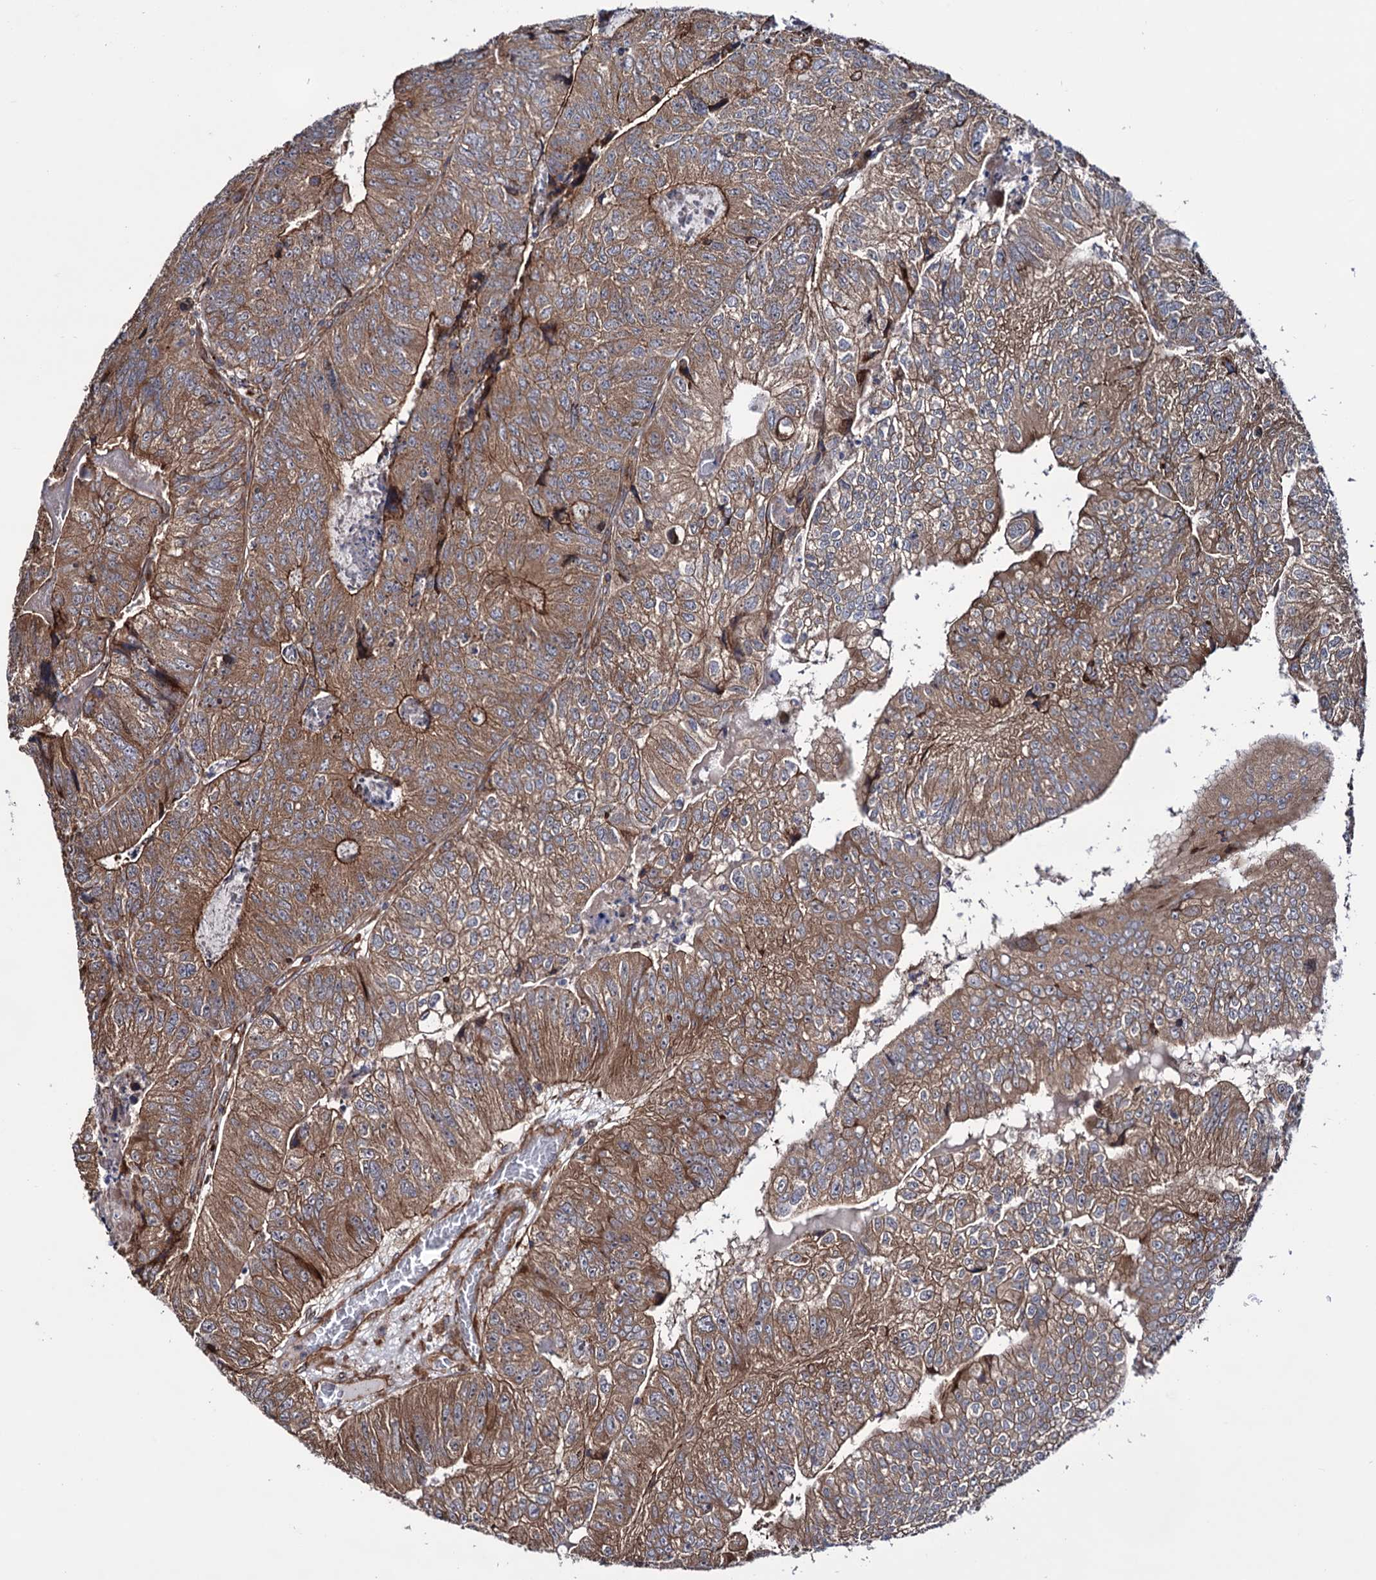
{"staining": {"intensity": "moderate", "quantity": ">75%", "location": "cytoplasmic/membranous"}, "tissue": "colorectal cancer", "cell_type": "Tumor cells", "image_type": "cancer", "snomed": [{"axis": "morphology", "description": "Adenocarcinoma, NOS"}, {"axis": "topography", "description": "Colon"}], "caption": "Protein staining reveals moderate cytoplasmic/membranous staining in approximately >75% of tumor cells in colorectal cancer (adenocarcinoma). (Brightfield microscopy of DAB IHC at high magnification).", "gene": "FERMT2", "patient": {"sex": "female", "age": 67}}